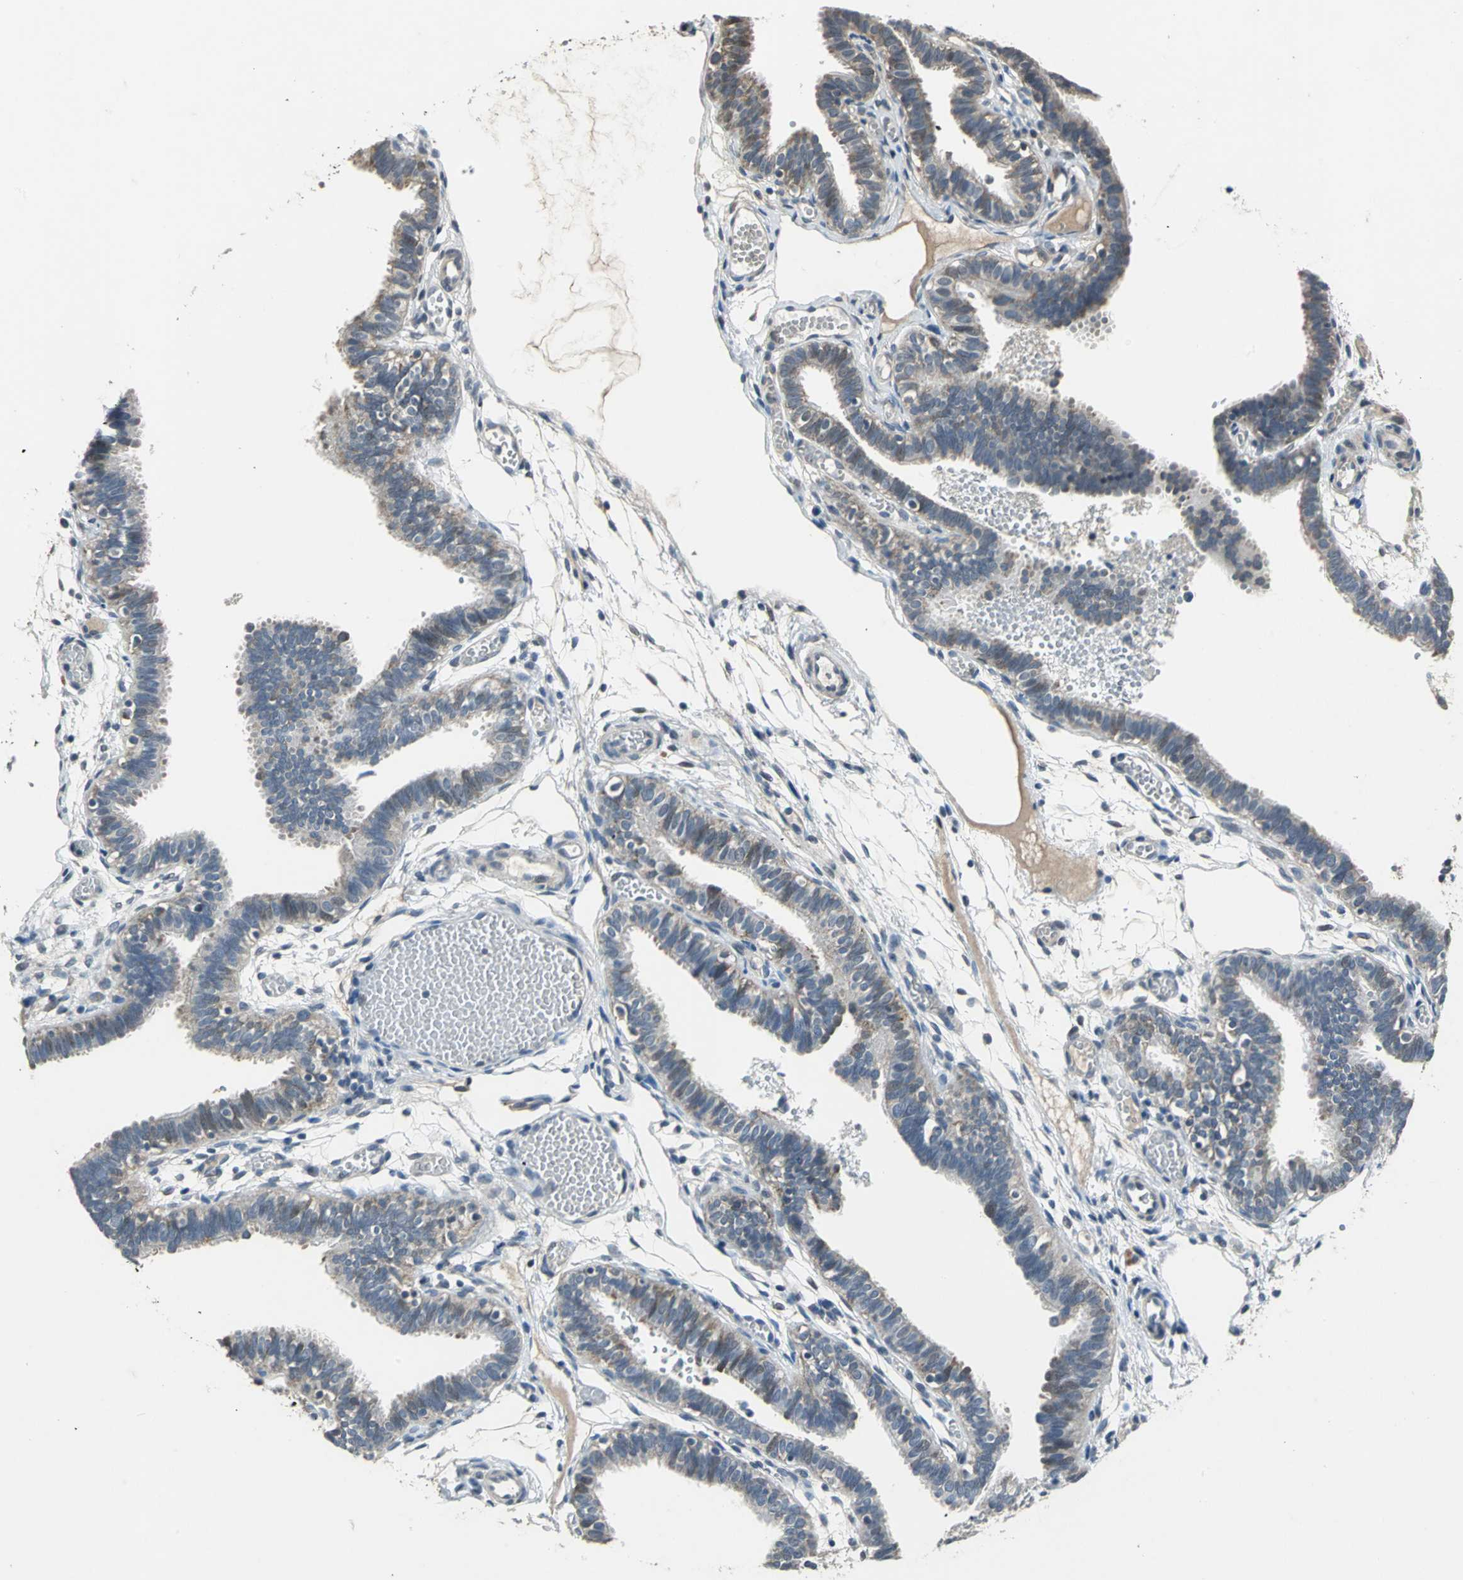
{"staining": {"intensity": "weak", "quantity": "25%-75%", "location": "cytoplasmic/membranous"}, "tissue": "fallopian tube", "cell_type": "Glandular cells", "image_type": "normal", "snomed": [{"axis": "morphology", "description": "Normal tissue, NOS"}, {"axis": "topography", "description": "Fallopian tube"}], "caption": "A brown stain highlights weak cytoplasmic/membranous staining of a protein in glandular cells of benign fallopian tube.", "gene": "JADE3", "patient": {"sex": "female", "age": 29}}